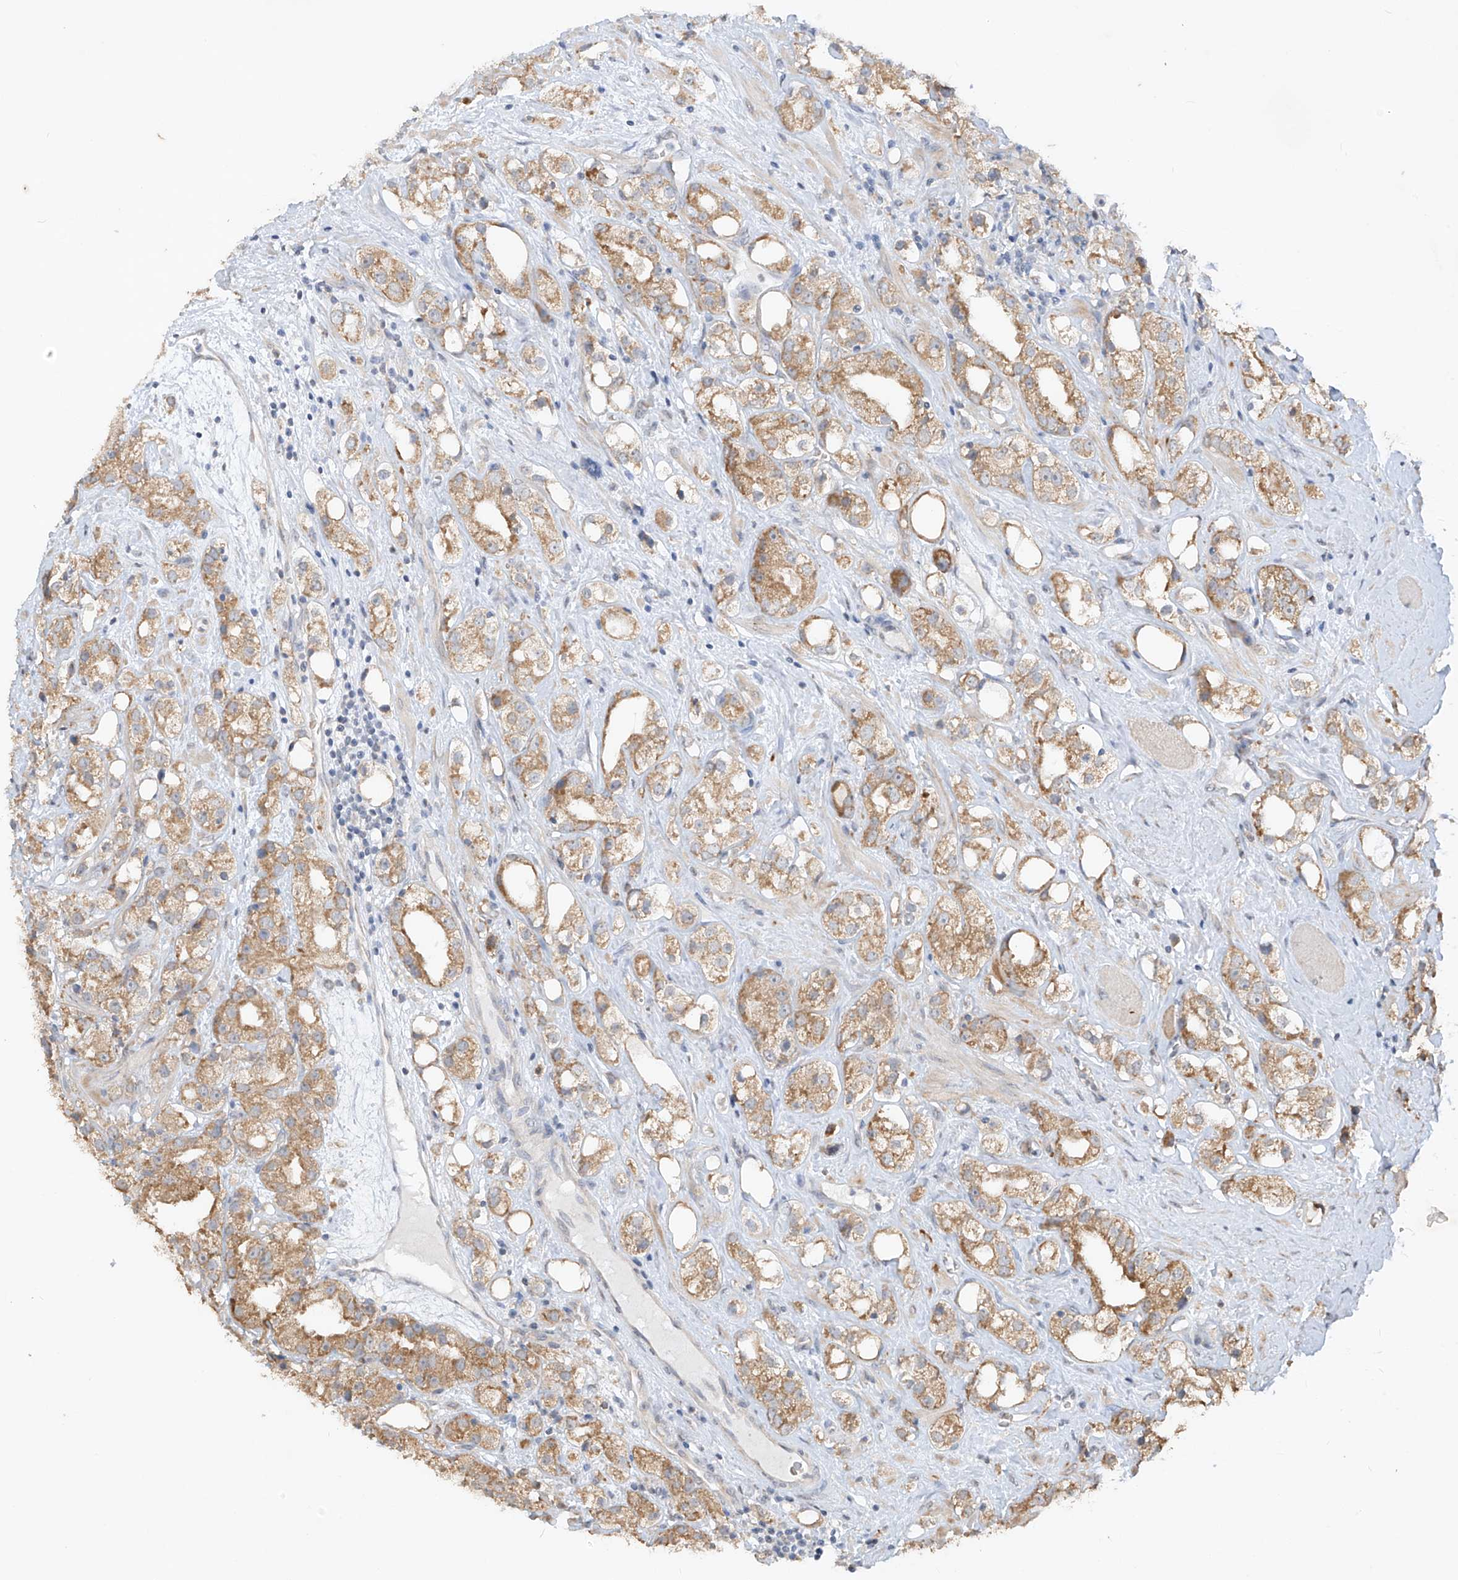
{"staining": {"intensity": "moderate", "quantity": ">75%", "location": "cytoplasmic/membranous"}, "tissue": "prostate cancer", "cell_type": "Tumor cells", "image_type": "cancer", "snomed": [{"axis": "morphology", "description": "Adenocarcinoma, NOS"}, {"axis": "topography", "description": "Prostate"}], "caption": "The photomicrograph reveals staining of prostate cancer (adenocarcinoma), revealing moderate cytoplasmic/membranous protein staining (brown color) within tumor cells.", "gene": "MTUS2", "patient": {"sex": "male", "age": 79}}